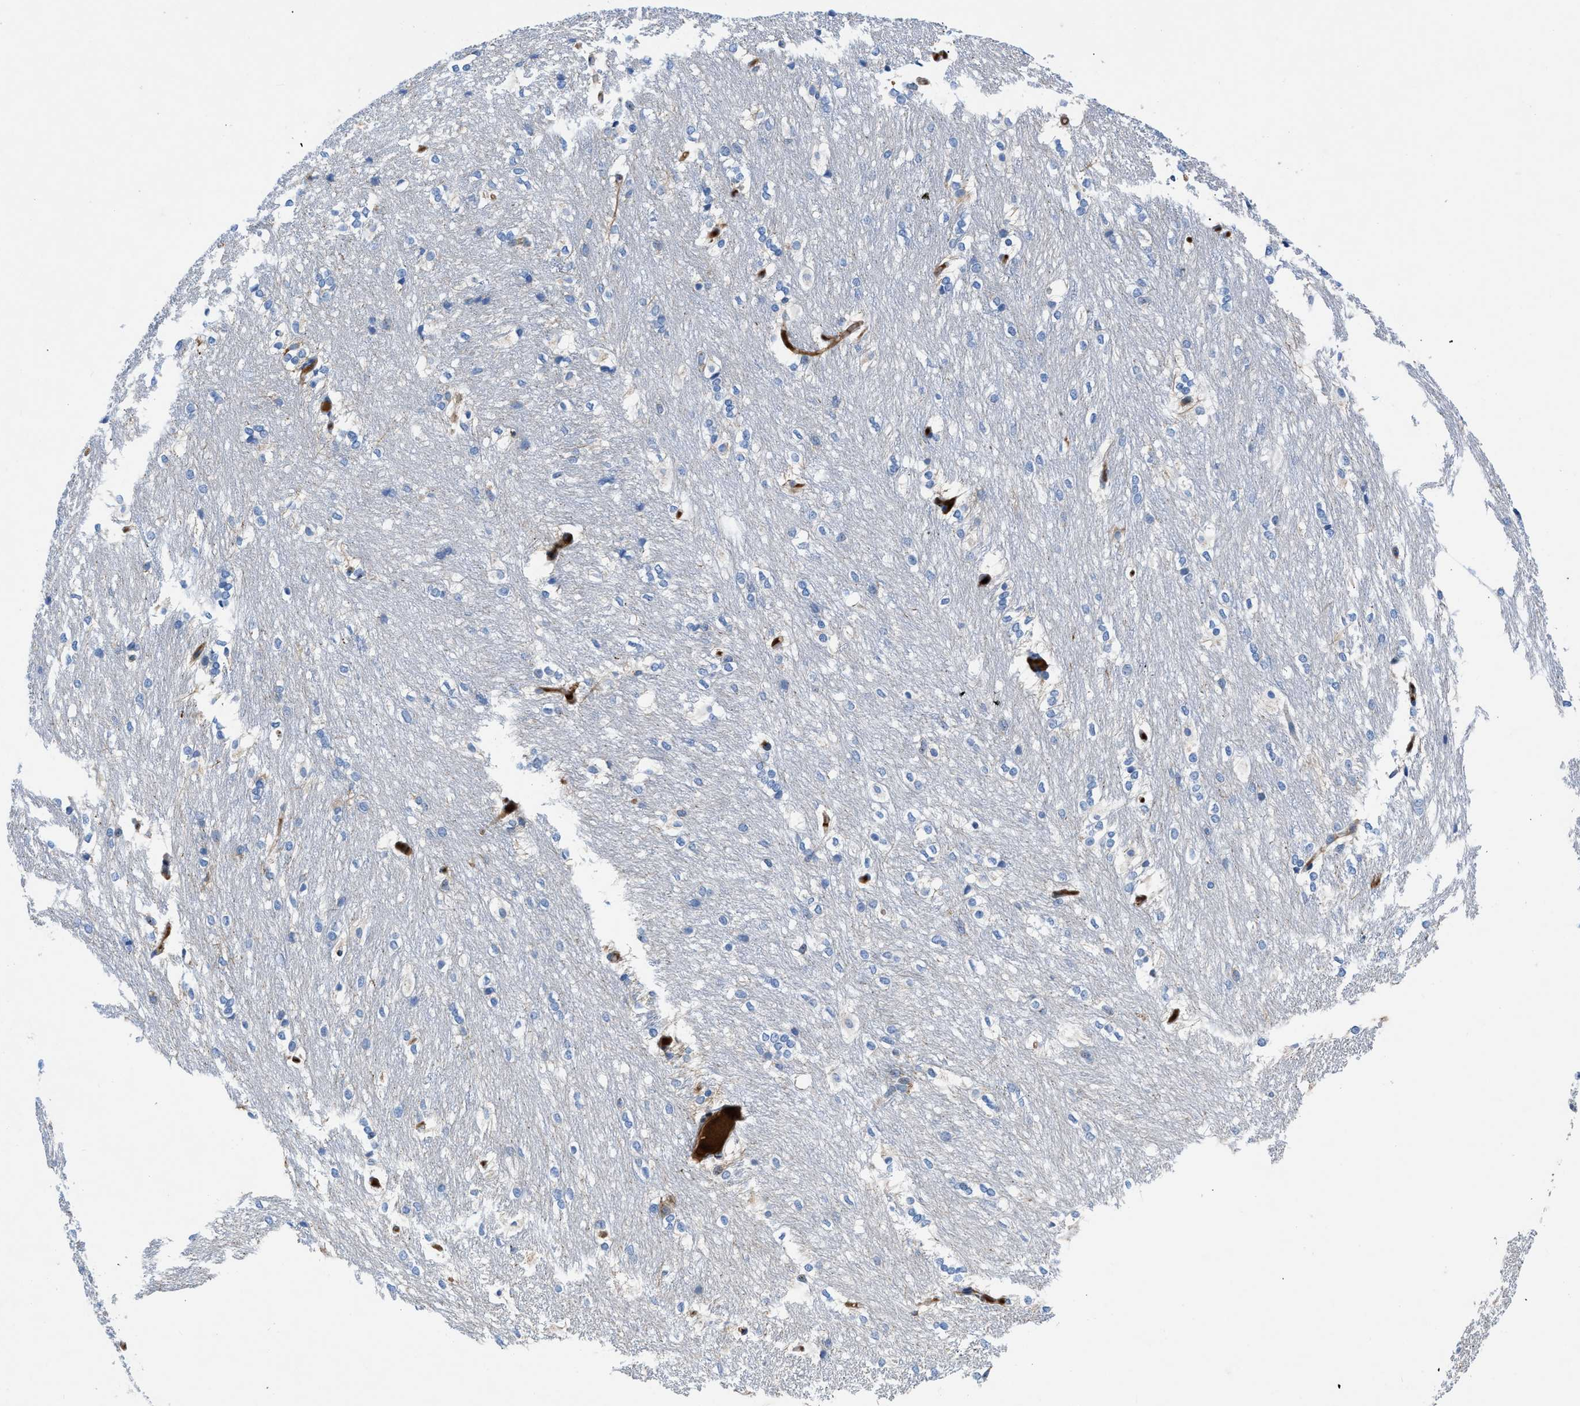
{"staining": {"intensity": "negative", "quantity": "none", "location": "none"}, "tissue": "caudate", "cell_type": "Glial cells", "image_type": "normal", "snomed": [{"axis": "morphology", "description": "Normal tissue, NOS"}, {"axis": "topography", "description": "Lateral ventricle wall"}], "caption": "There is no significant staining in glial cells of caudate. (Brightfield microscopy of DAB (3,3'-diaminobenzidine) immunohistochemistry (IHC) at high magnification).", "gene": "ATP6V0D1", "patient": {"sex": "female", "age": 19}}